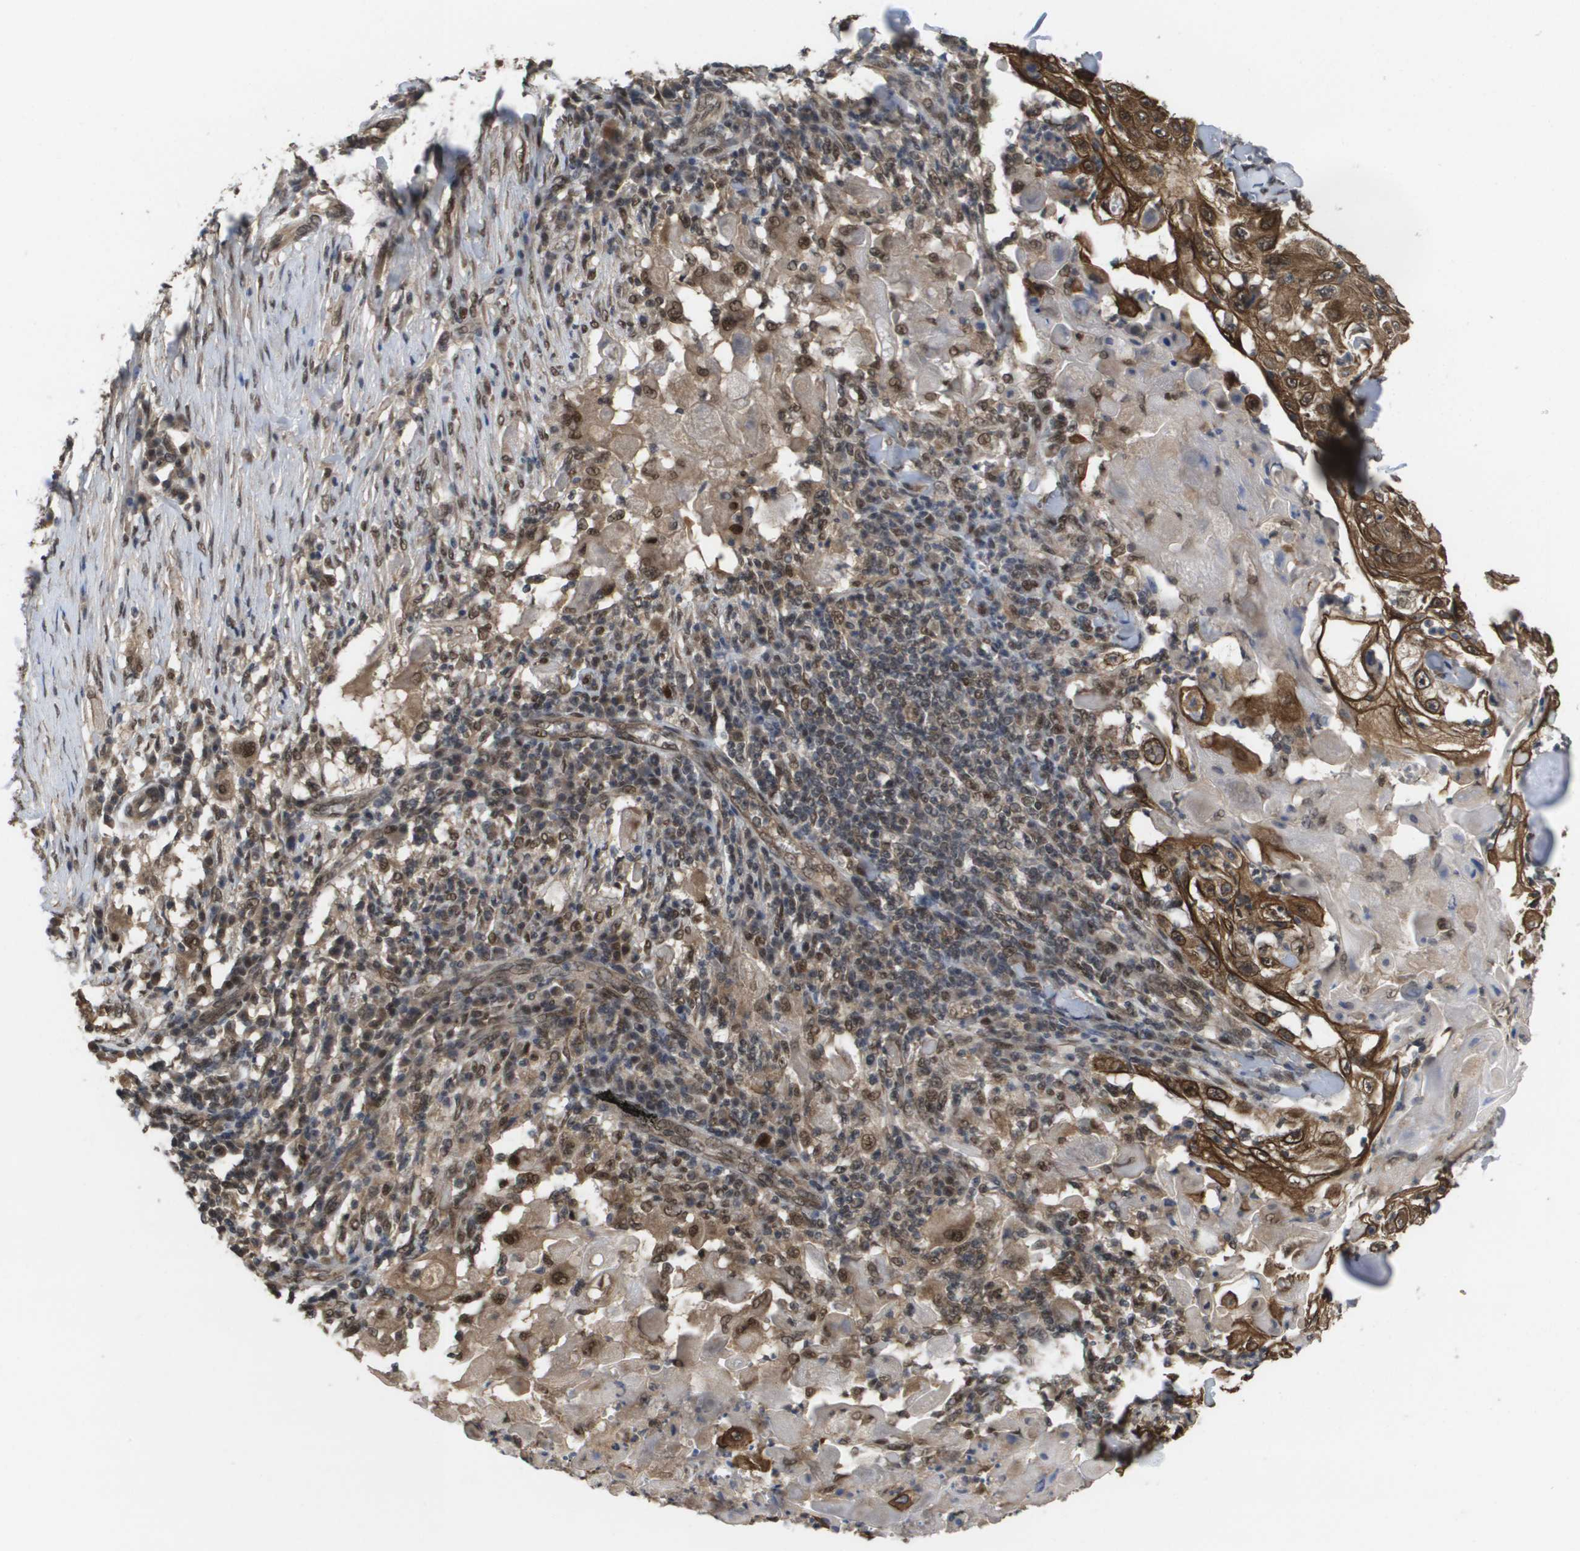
{"staining": {"intensity": "strong", "quantity": ">75%", "location": "cytoplasmic/membranous,nuclear"}, "tissue": "skin cancer", "cell_type": "Tumor cells", "image_type": "cancer", "snomed": [{"axis": "morphology", "description": "Squamous cell carcinoma, NOS"}, {"axis": "topography", "description": "Skin"}], "caption": "Immunohistochemistry (IHC) (DAB) staining of skin cancer exhibits strong cytoplasmic/membranous and nuclear protein expression in about >75% of tumor cells.", "gene": "AMBRA1", "patient": {"sex": "male", "age": 86}}